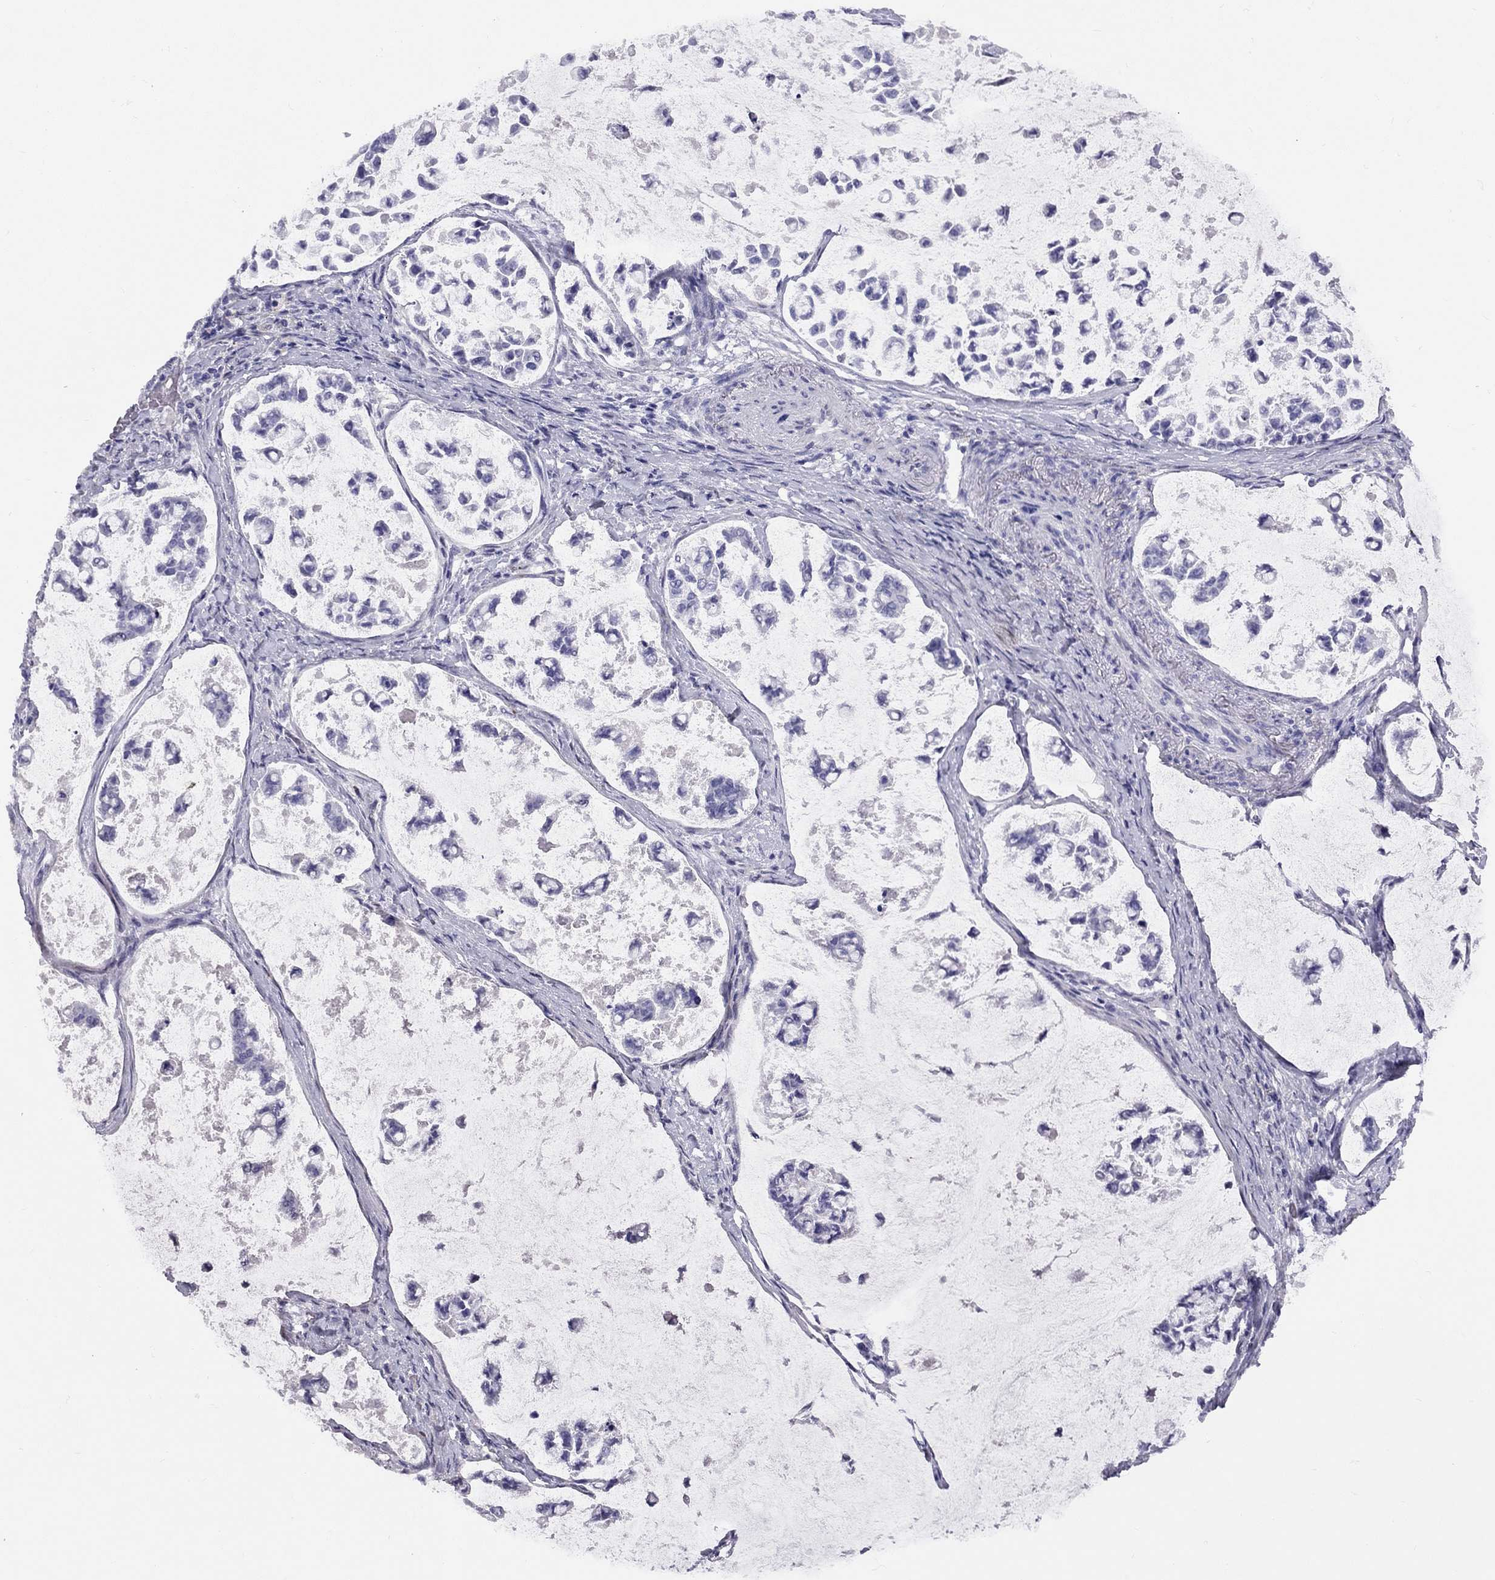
{"staining": {"intensity": "negative", "quantity": "none", "location": "none"}, "tissue": "stomach cancer", "cell_type": "Tumor cells", "image_type": "cancer", "snomed": [{"axis": "morphology", "description": "Adenocarcinoma, NOS"}, {"axis": "topography", "description": "Stomach"}], "caption": "Immunohistochemistry micrograph of neoplastic tissue: human stomach cancer stained with DAB (3,3'-diaminobenzidine) exhibits no significant protein positivity in tumor cells.", "gene": "FSCN3", "patient": {"sex": "male", "age": 82}}